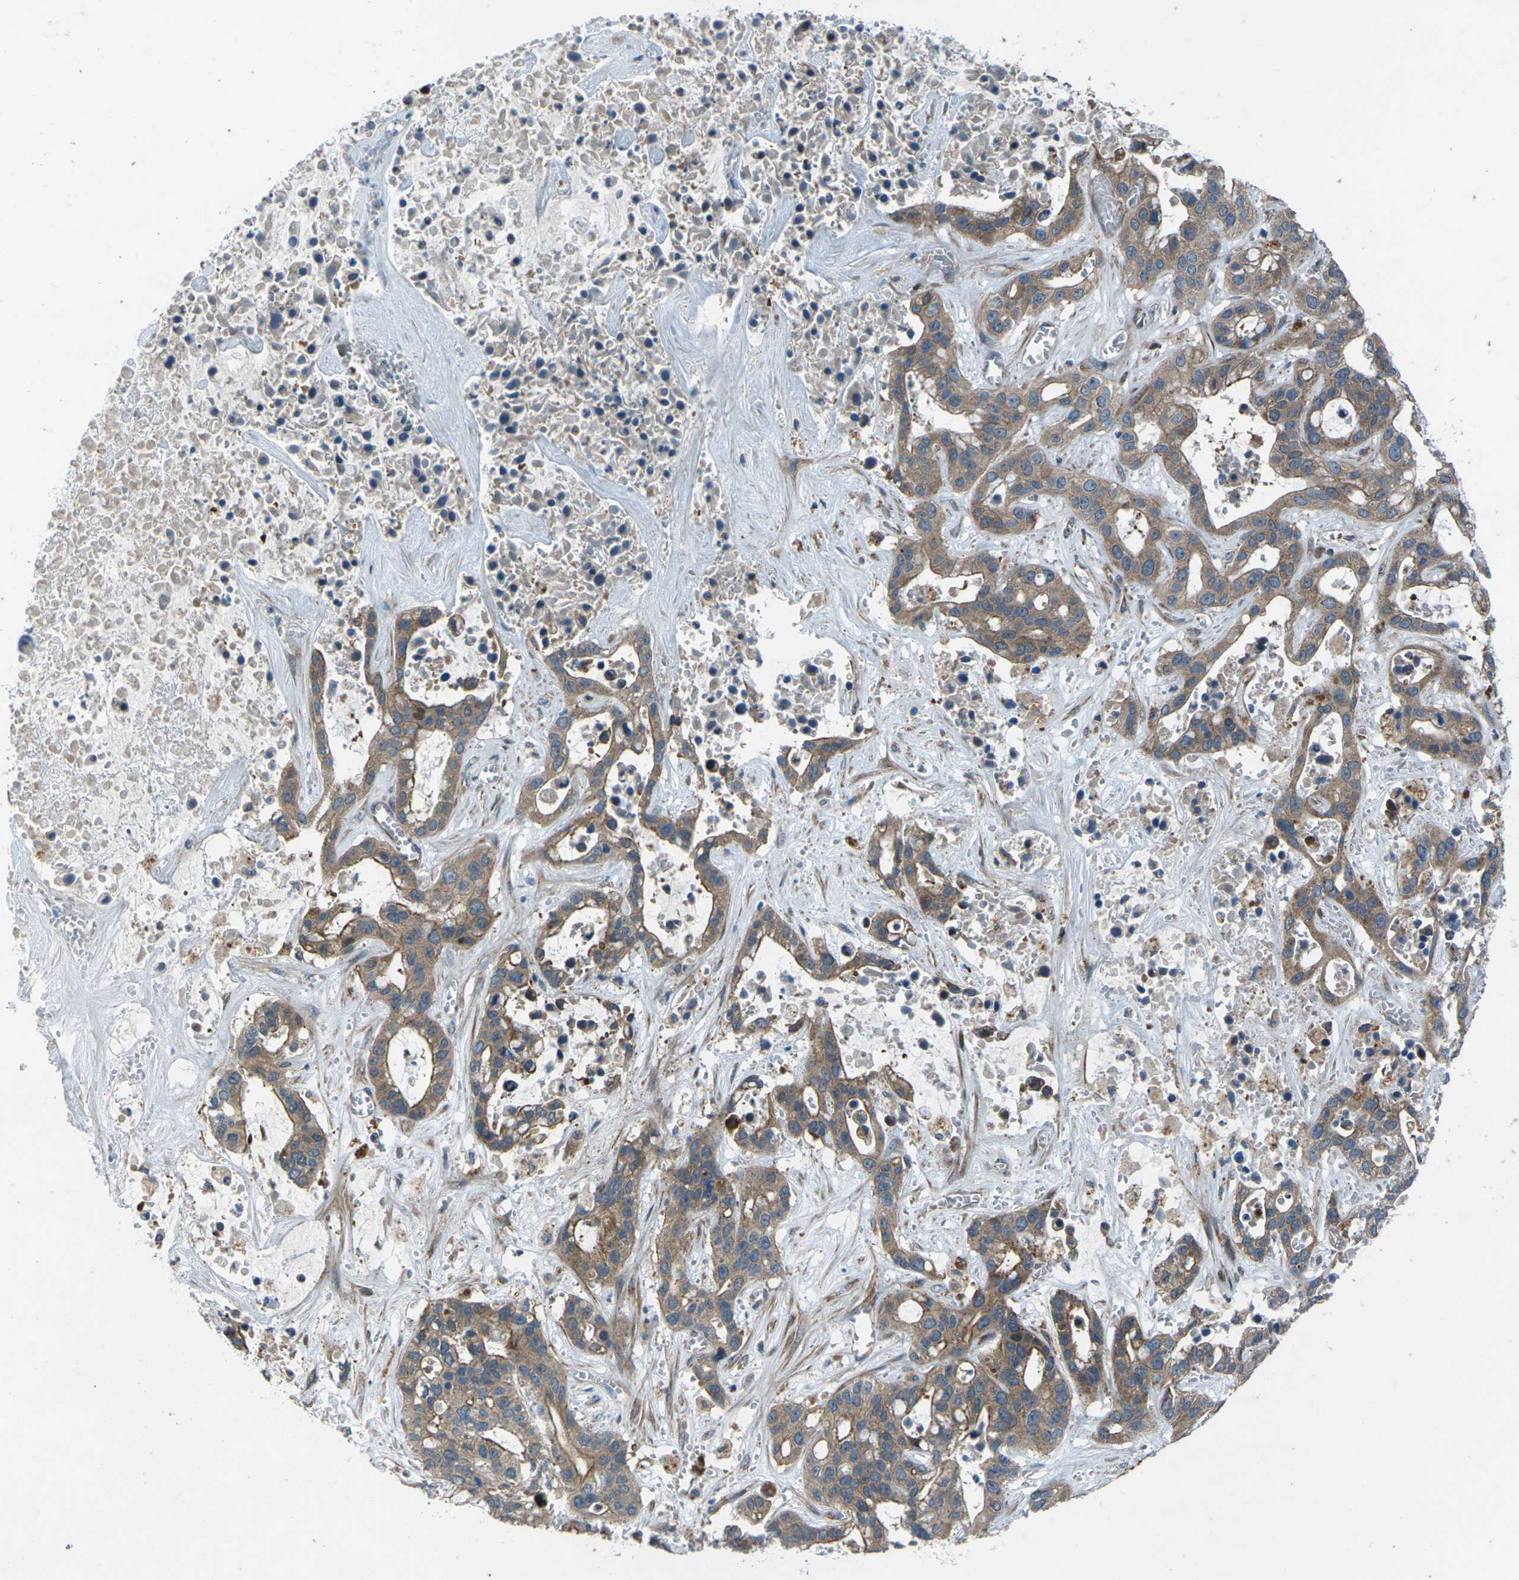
{"staining": {"intensity": "moderate", "quantity": ">75%", "location": "cytoplasmic/membranous"}, "tissue": "liver cancer", "cell_type": "Tumor cells", "image_type": "cancer", "snomed": [{"axis": "morphology", "description": "Cholangiocarcinoma"}, {"axis": "topography", "description": "Liver"}], "caption": "This is an image of immunohistochemistry (IHC) staining of cholangiocarcinoma (liver), which shows moderate staining in the cytoplasmic/membranous of tumor cells.", "gene": "EDNRA", "patient": {"sex": "female", "age": 65}}